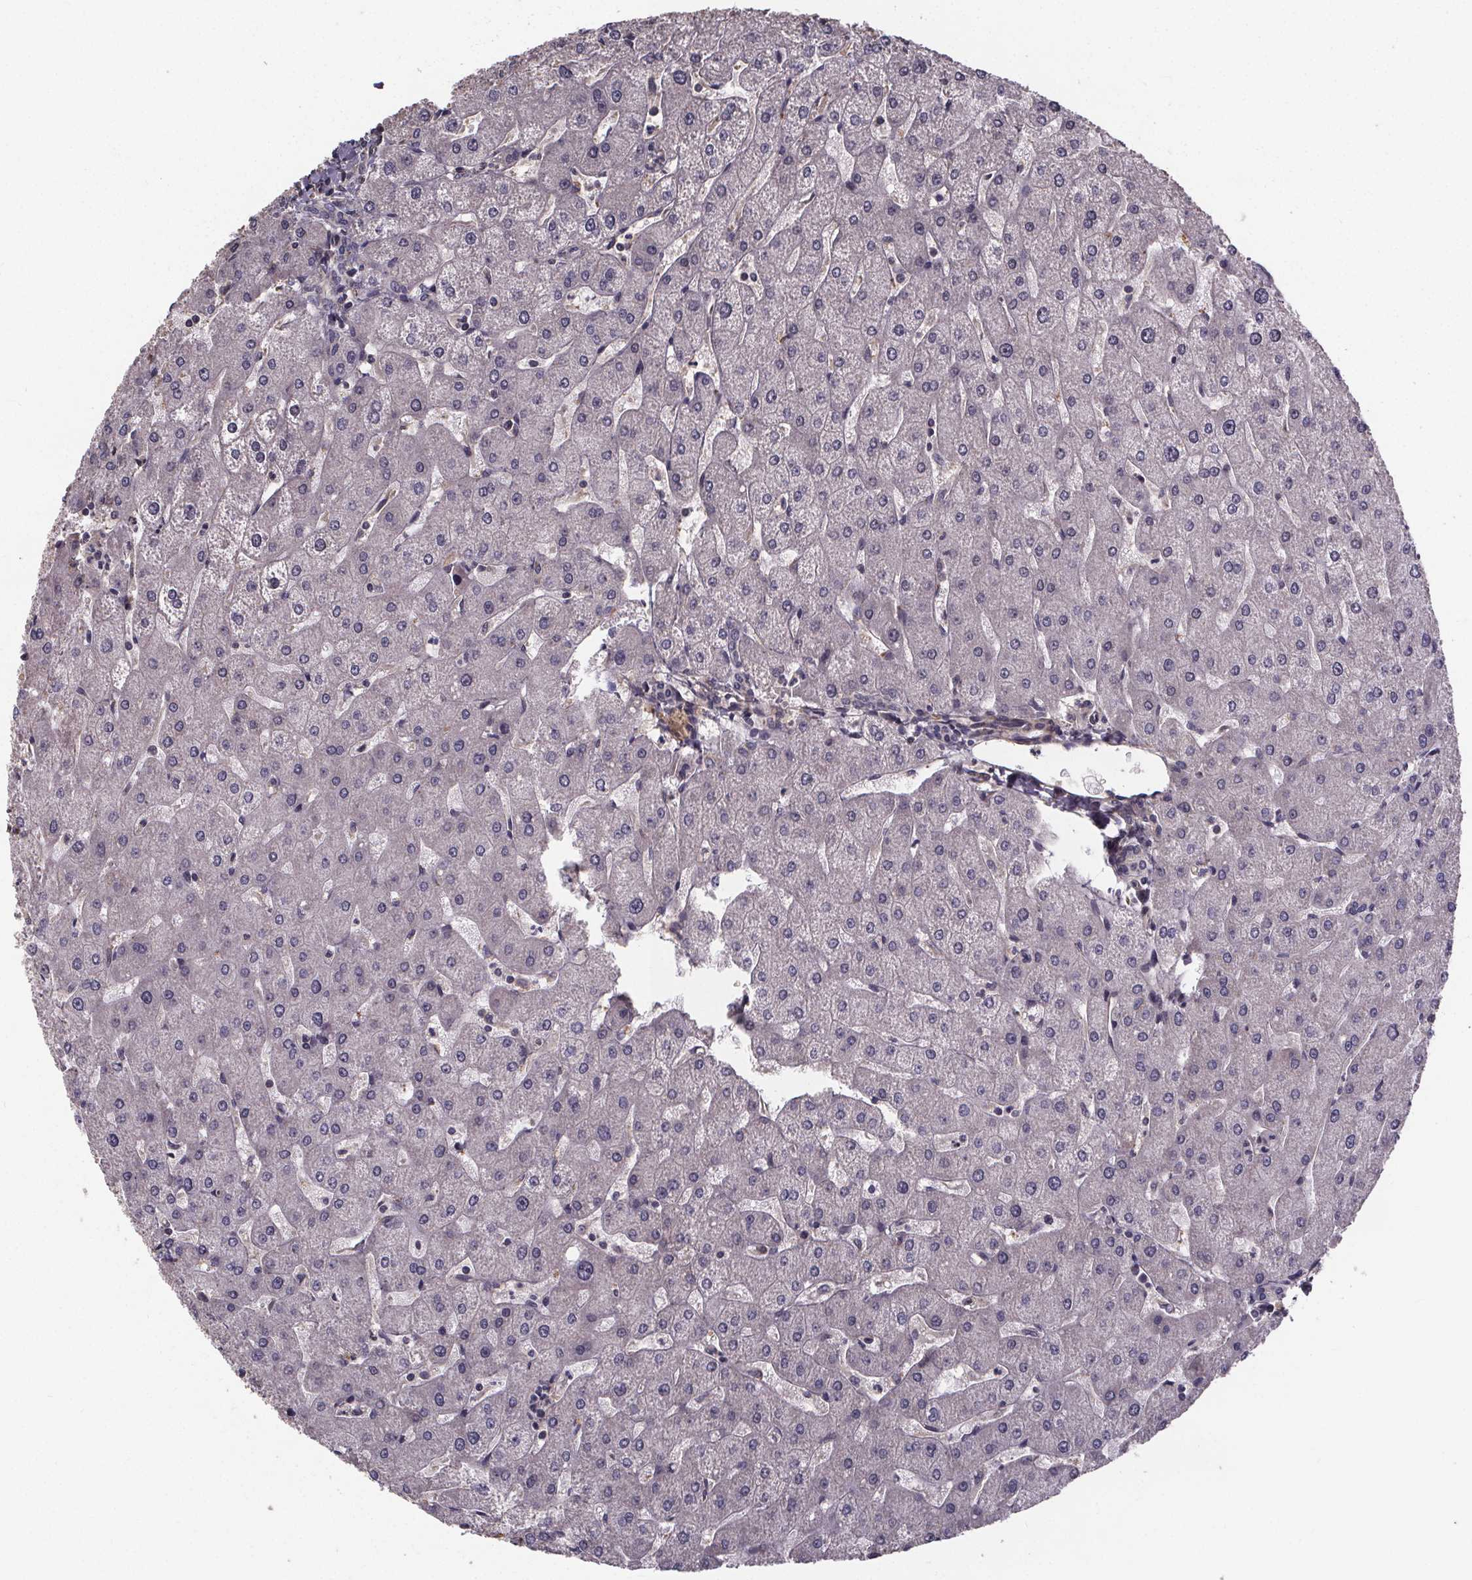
{"staining": {"intensity": "negative", "quantity": "none", "location": "none"}, "tissue": "liver", "cell_type": "Cholangiocytes", "image_type": "normal", "snomed": [{"axis": "morphology", "description": "Normal tissue, NOS"}, {"axis": "topography", "description": "Liver"}], "caption": "A high-resolution micrograph shows IHC staining of unremarkable liver, which demonstrates no significant staining in cholangiocytes. (IHC, brightfield microscopy, high magnification).", "gene": "YME1L1", "patient": {"sex": "male", "age": 67}}